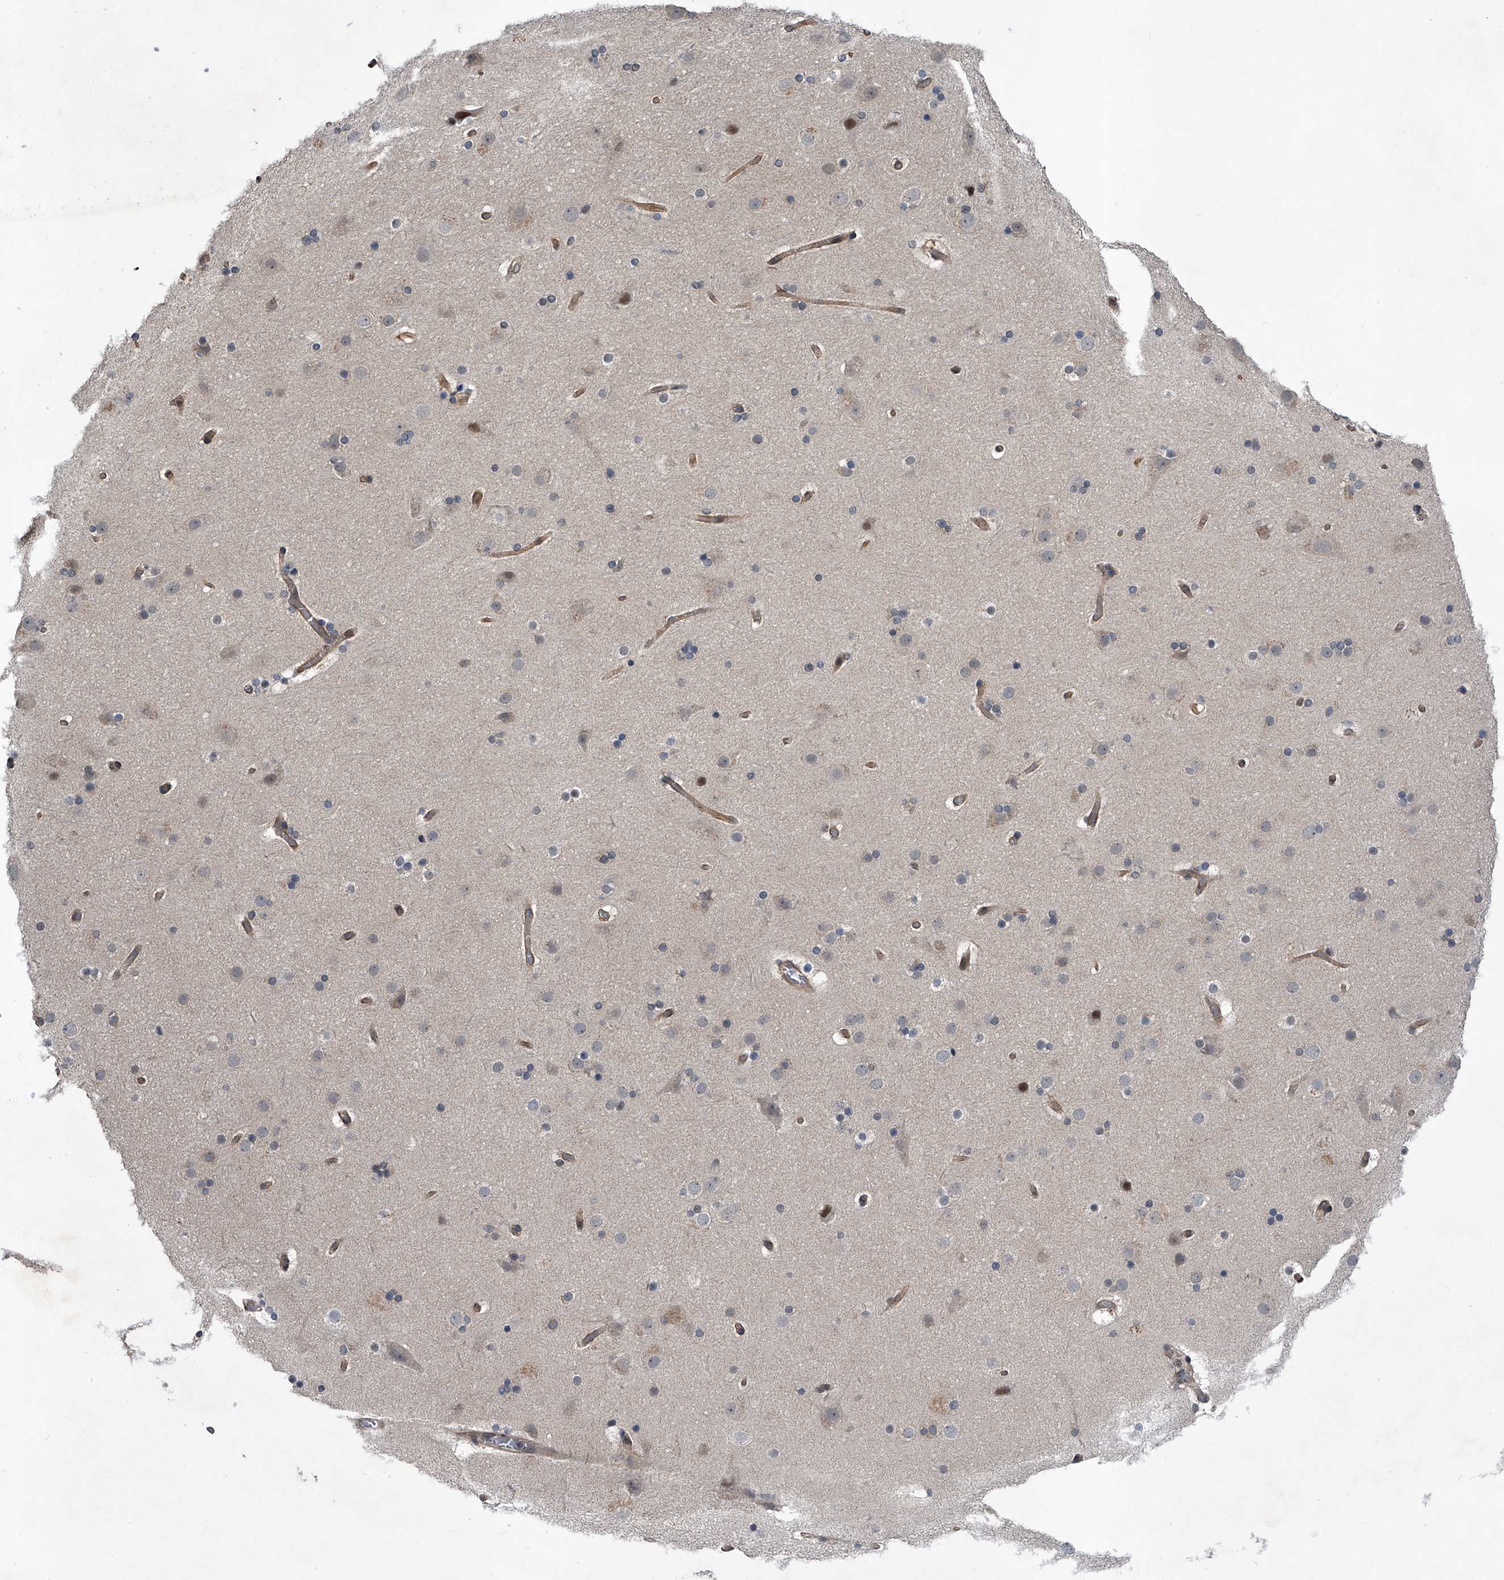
{"staining": {"intensity": "moderate", "quantity": "25%-75%", "location": "cytoplasmic/membranous"}, "tissue": "cerebral cortex", "cell_type": "Endothelial cells", "image_type": "normal", "snomed": [{"axis": "morphology", "description": "Normal tissue, NOS"}, {"axis": "topography", "description": "Cerebral cortex"}], "caption": "Unremarkable cerebral cortex exhibits moderate cytoplasmic/membranous positivity in approximately 25%-75% of endothelial cells, visualized by immunohistochemistry.", "gene": "SLC12A8", "patient": {"sex": "male", "age": 57}}